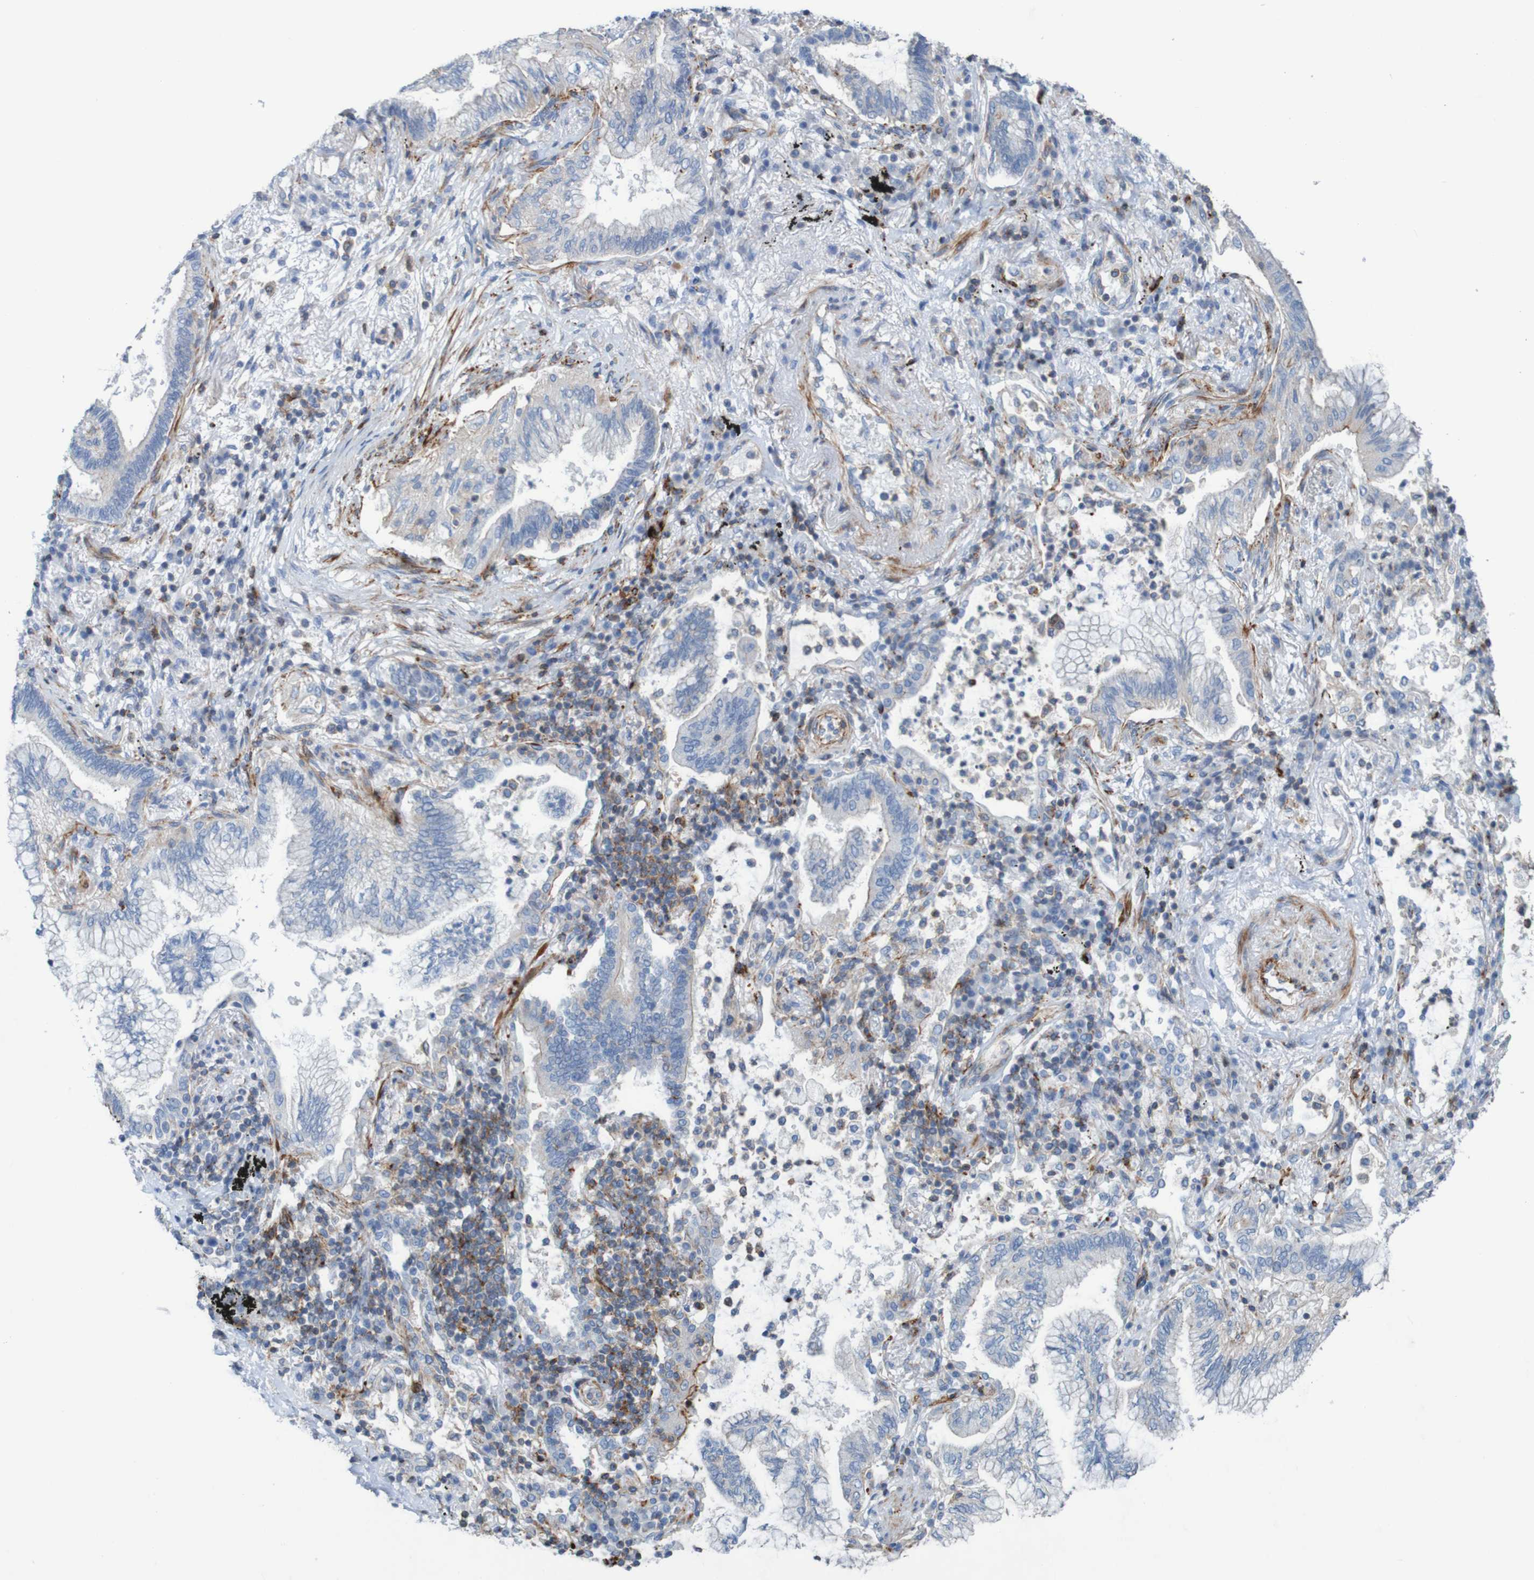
{"staining": {"intensity": "negative", "quantity": "none", "location": "none"}, "tissue": "lung cancer", "cell_type": "Tumor cells", "image_type": "cancer", "snomed": [{"axis": "morphology", "description": "Normal tissue, NOS"}, {"axis": "morphology", "description": "Adenocarcinoma, NOS"}, {"axis": "topography", "description": "Bronchus"}, {"axis": "topography", "description": "Lung"}], "caption": "High power microscopy micrograph of an immunohistochemistry (IHC) image of lung cancer, revealing no significant staining in tumor cells.", "gene": "RNF182", "patient": {"sex": "female", "age": 70}}